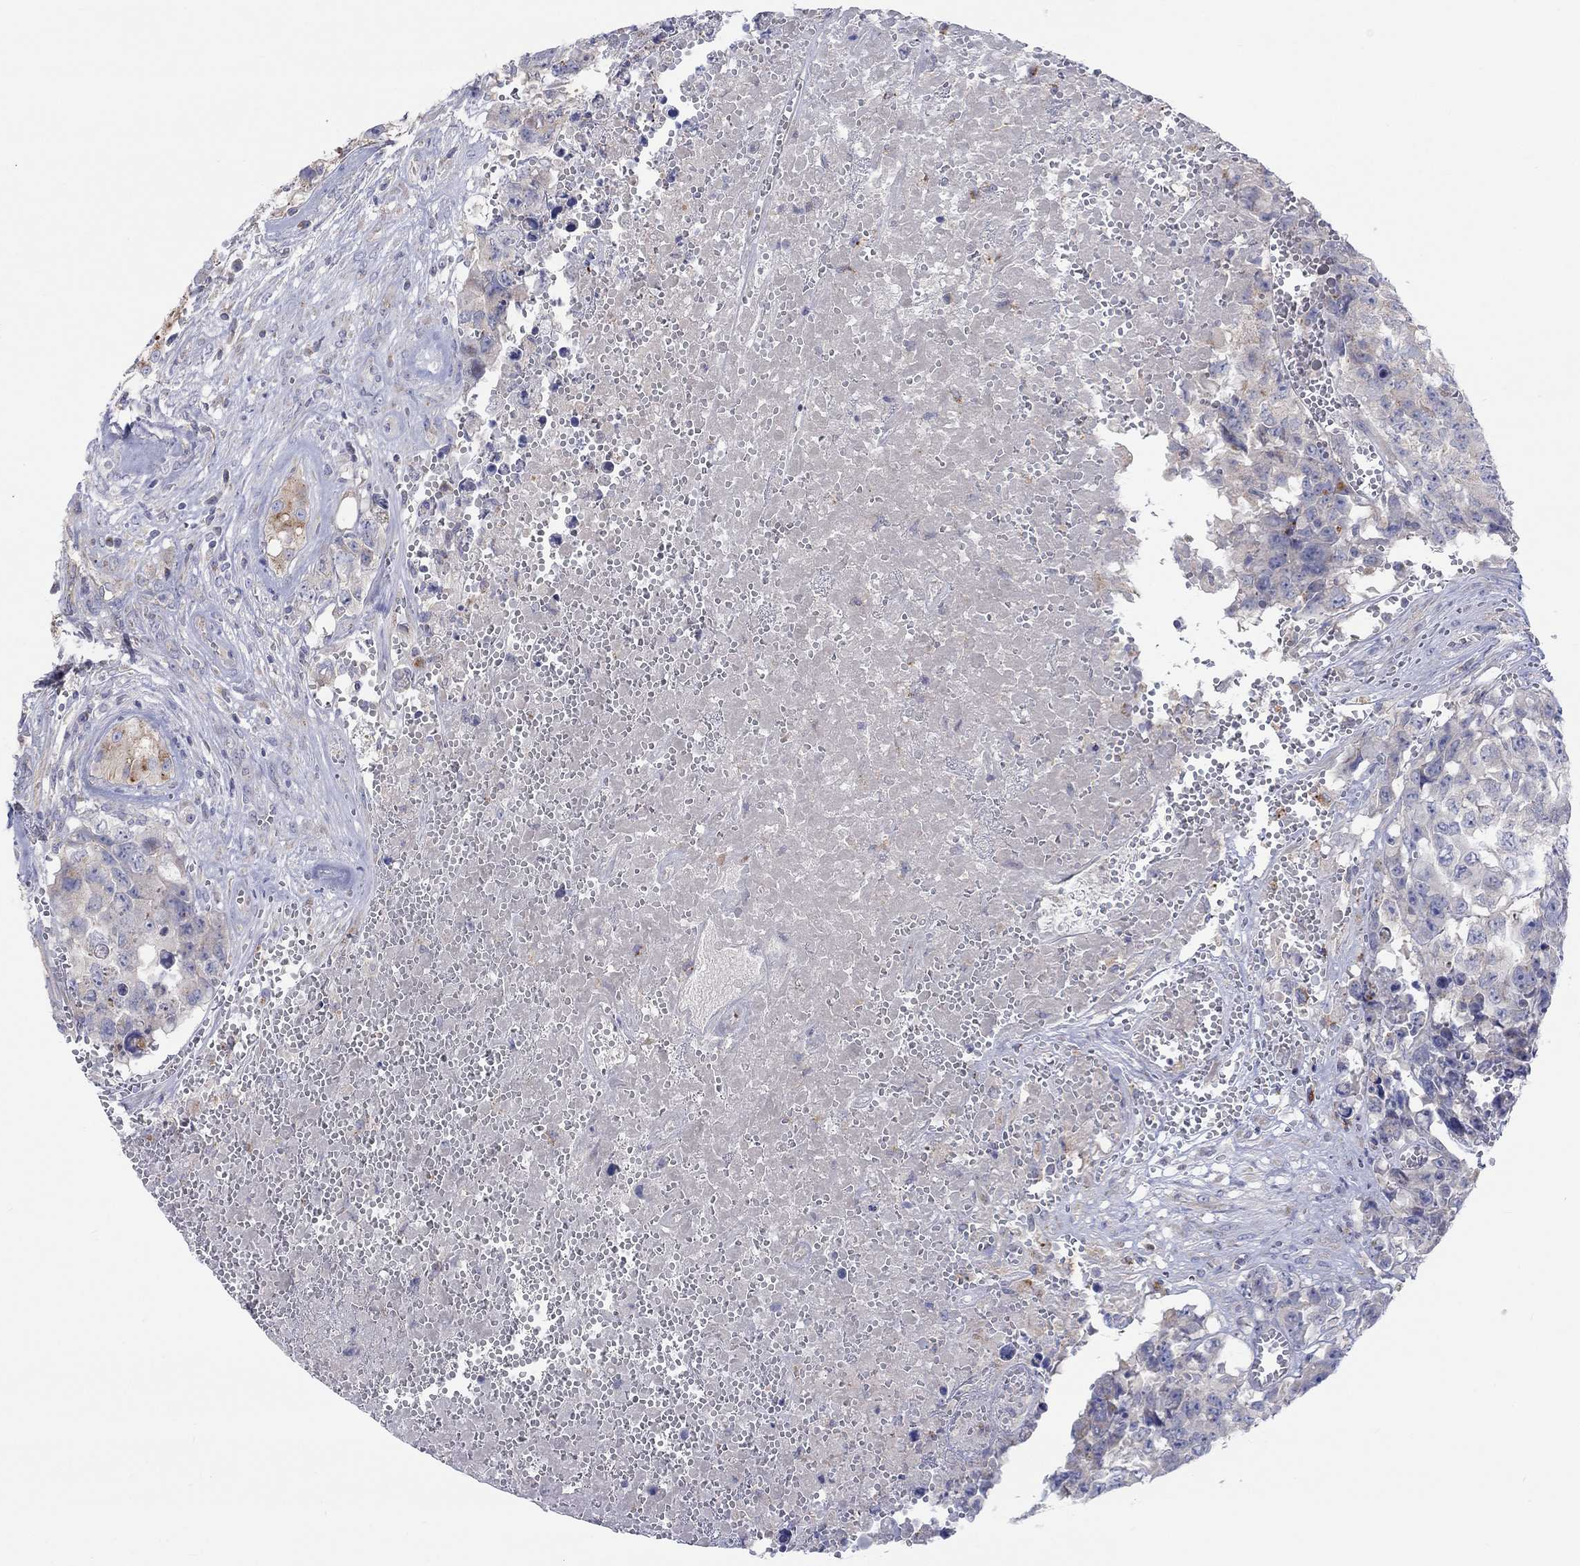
{"staining": {"intensity": "negative", "quantity": "none", "location": "none"}, "tissue": "testis cancer", "cell_type": "Tumor cells", "image_type": "cancer", "snomed": [{"axis": "morphology", "description": "Carcinoma, Embryonal, NOS"}, {"axis": "topography", "description": "Testis"}], "caption": "Protein analysis of testis cancer demonstrates no significant staining in tumor cells.", "gene": "BCO2", "patient": {"sex": "male", "age": 23}}